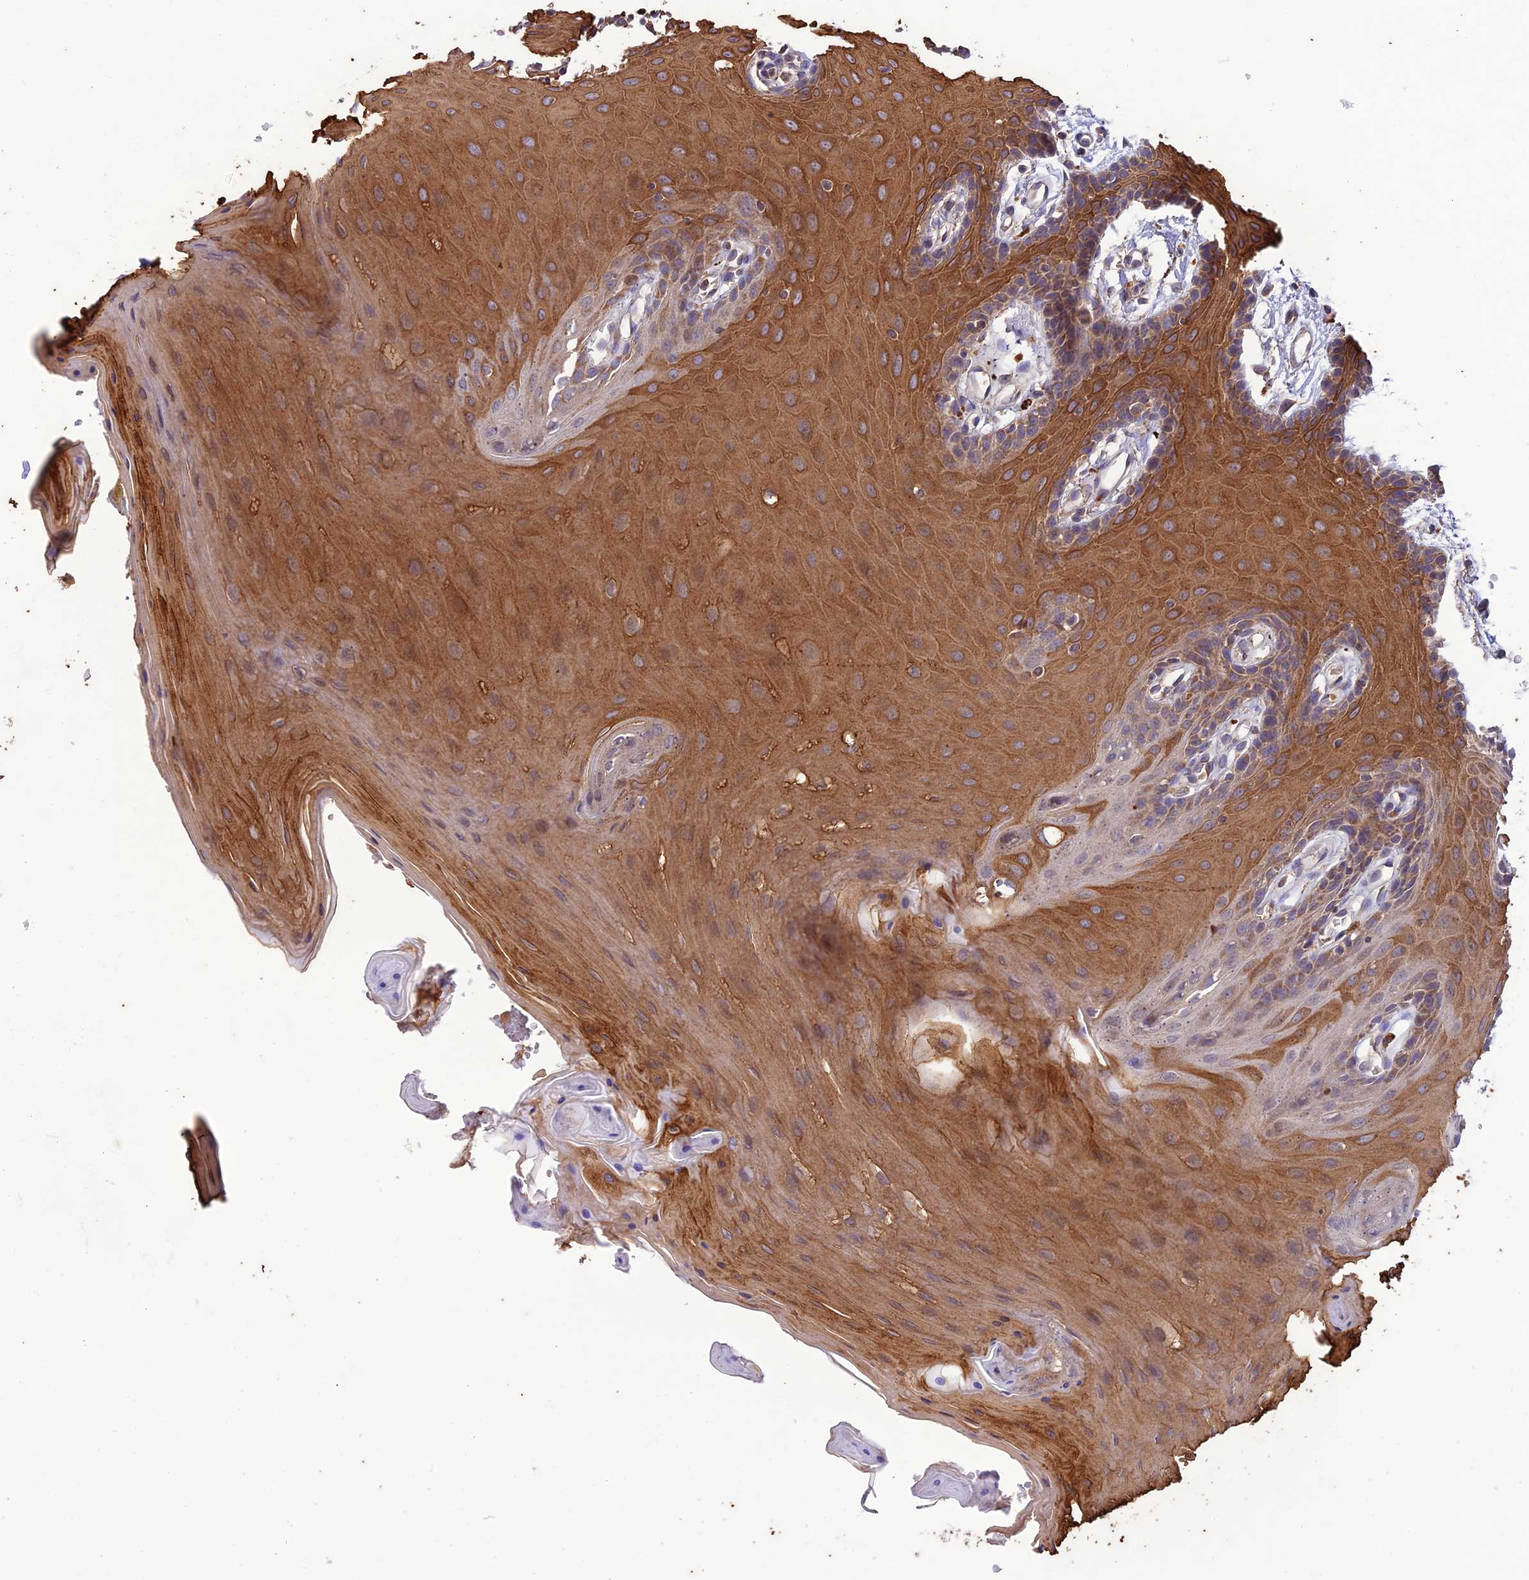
{"staining": {"intensity": "moderate", "quantity": "25%-75%", "location": "cytoplasmic/membranous"}, "tissue": "oral mucosa", "cell_type": "Squamous epithelial cells", "image_type": "normal", "snomed": [{"axis": "morphology", "description": "Normal tissue, NOS"}, {"axis": "morphology", "description": "Squamous cell carcinoma, NOS"}, {"axis": "topography", "description": "Skeletal muscle"}, {"axis": "topography", "description": "Oral tissue"}, {"axis": "topography", "description": "Salivary gland"}, {"axis": "topography", "description": "Head-Neck"}], "caption": "Squamous epithelial cells demonstrate moderate cytoplasmic/membranous staining in approximately 25%-75% of cells in unremarkable oral mucosa. (Stains: DAB in brown, nuclei in blue, Microscopy: brightfield microscopy at high magnification).", "gene": "NDUFAF1", "patient": {"sex": "male", "age": 54}}